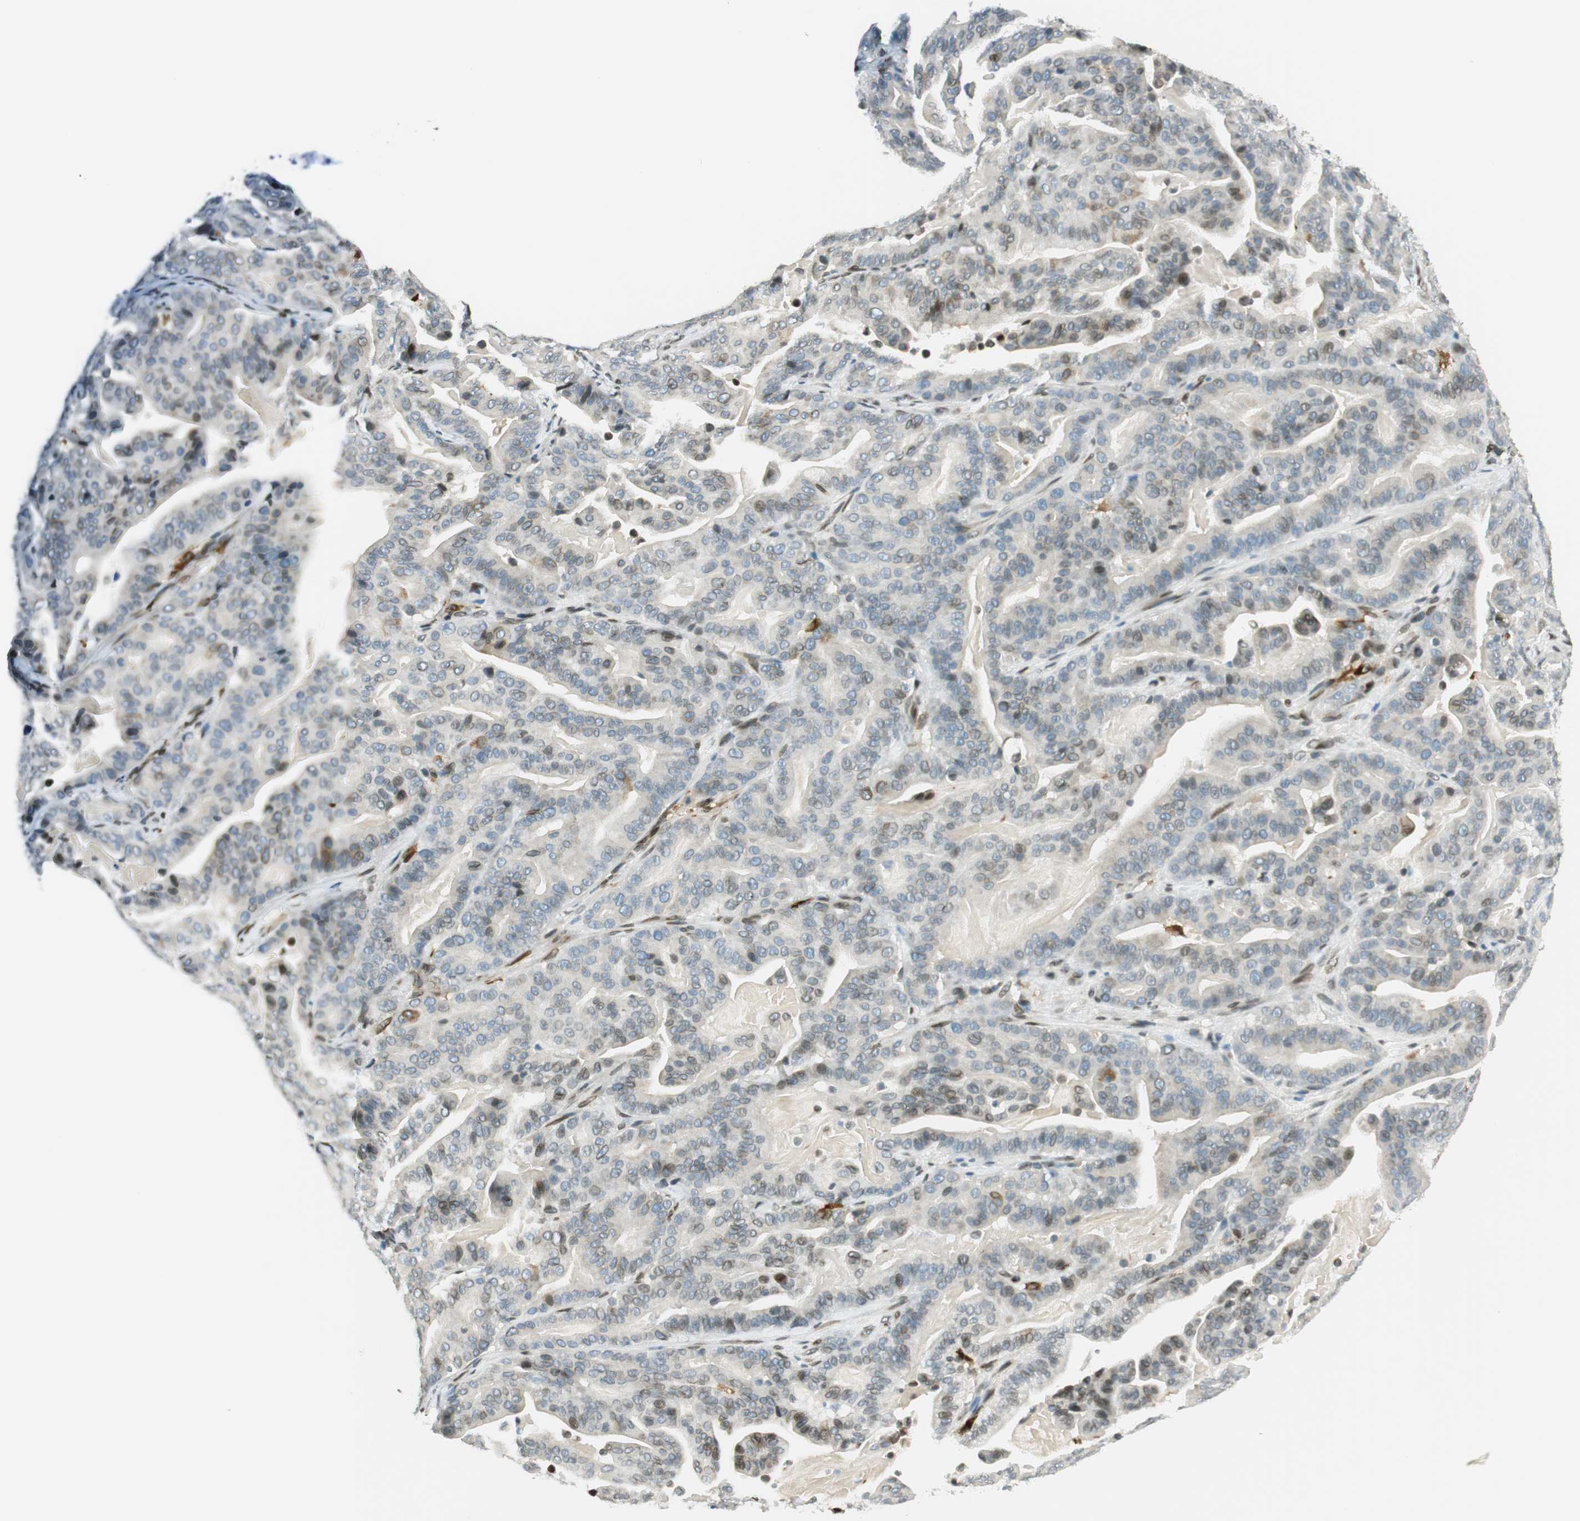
{"staining": {"intensity": "weak", "quantity": "25%-75%", "location": "nuclear"}, "tissue": "pancreatic cancer", "cell_type": "Tumor cells", "image_type": "cancer", "snomed": [{"axis": "morphology", "description": "Adenocarcinoma, NOS"}, {"axis": "topography", "description": "Pancreas"}], "caption": "Weak nuclear protein expression is seen in about 25%-75% of tumor cells in pancreatic adenocarcinoma.", "gene": "TMEM260", "patient": {"sex": "male", "age": 63}}